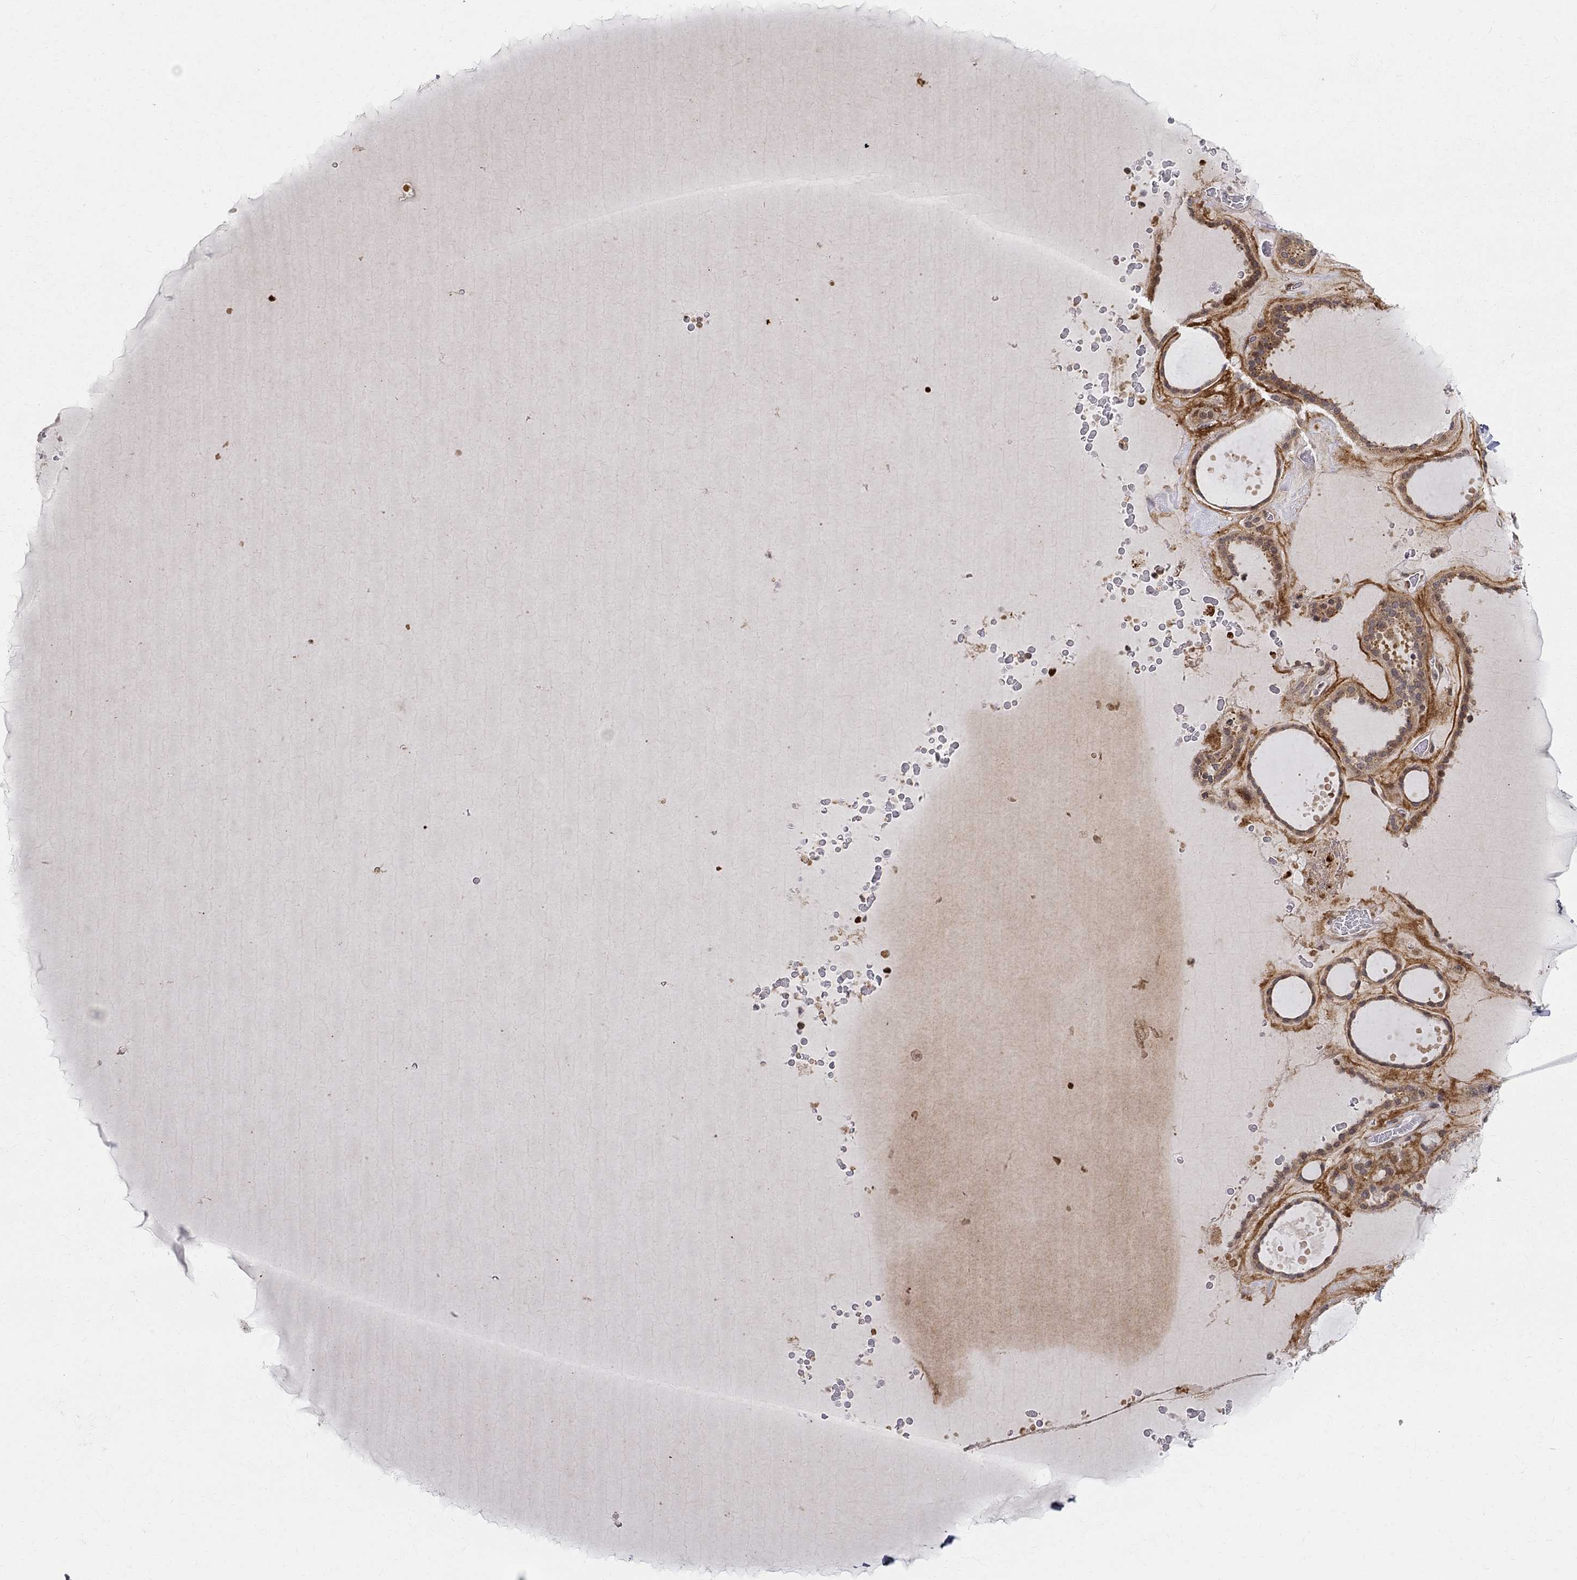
{"staining": {"intensity": "strong", "quantity": ">75%", "location": "cytoplasmic/membranous"}, "tissue": "thyroid gland", "cell_type": "Glandular cells", "image_type": "normal", "snomed": [{"axis": "morphology", "description": "Normal tissue, NOS"}, {"axis": "topography", "description": "Thyroid gland"}], "caption": "Thyroid gland stained with immunohistochemistry exhibits strong cytoplasmic/membranous positivity in about >75% of glandular cells.", "gene": "WDR19", "patient": {"sex": "male", "age": 63}}